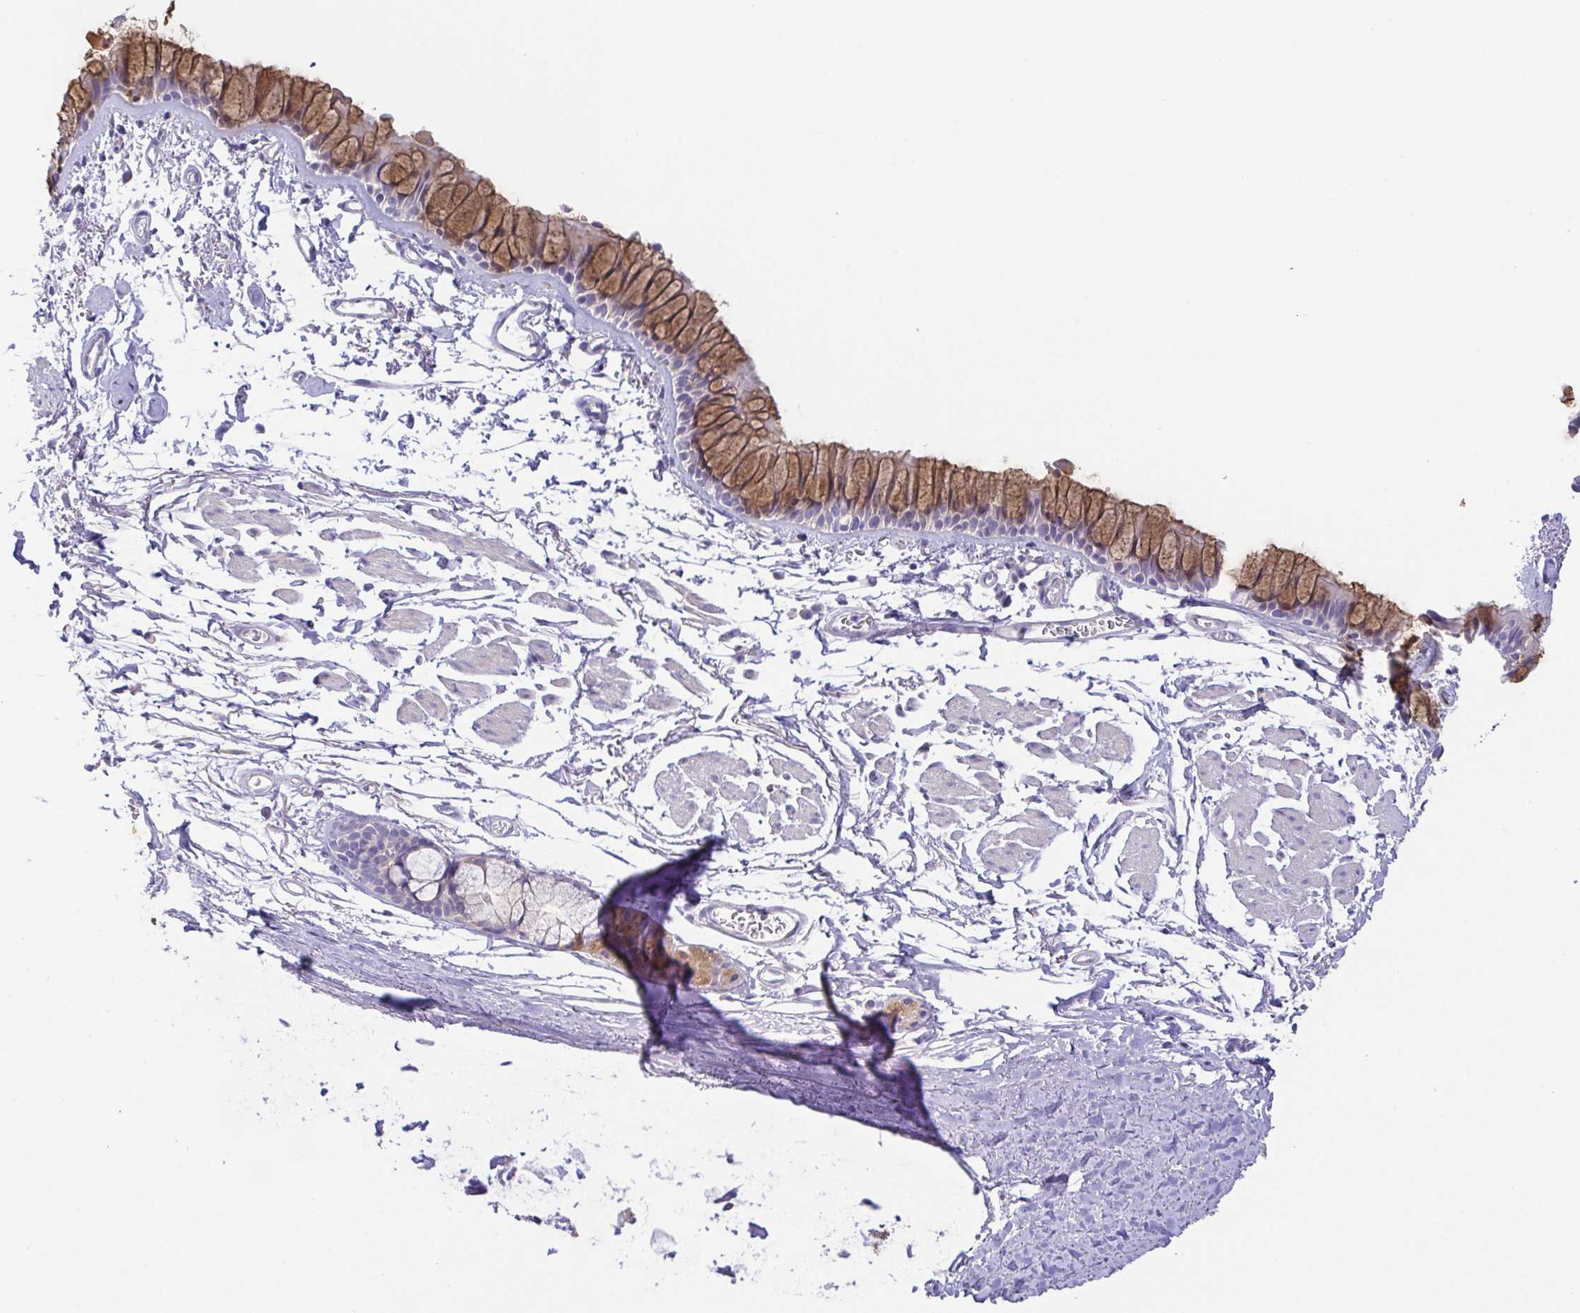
{"staining": {"intensity": "moderate", "quantity": "25%-75%", "location": "cytoplasmic/membranous"}, "tissue": "bronchus", "cell_type": "Respiratory epithelial cells", "image_type": "normal", "snomed": [{"axis": "morphology", "description": "Normal tissue, NOS"}, {"axis": "topography", "description": "Cartilage tissue"}, {"axis": "topography", "description": "Bronchus"}], "caption": "Immunohistochemistry (IHC) (DAB (3,3'-diaminobenzidine)) staining of normal human bronchus shows moderate cytoplasmic/membranous protein staining in about 25%-75% of respiratory epithelial cells.", "gene": "PKDREJ", "patient": {"sex": "female", "age": 79}}